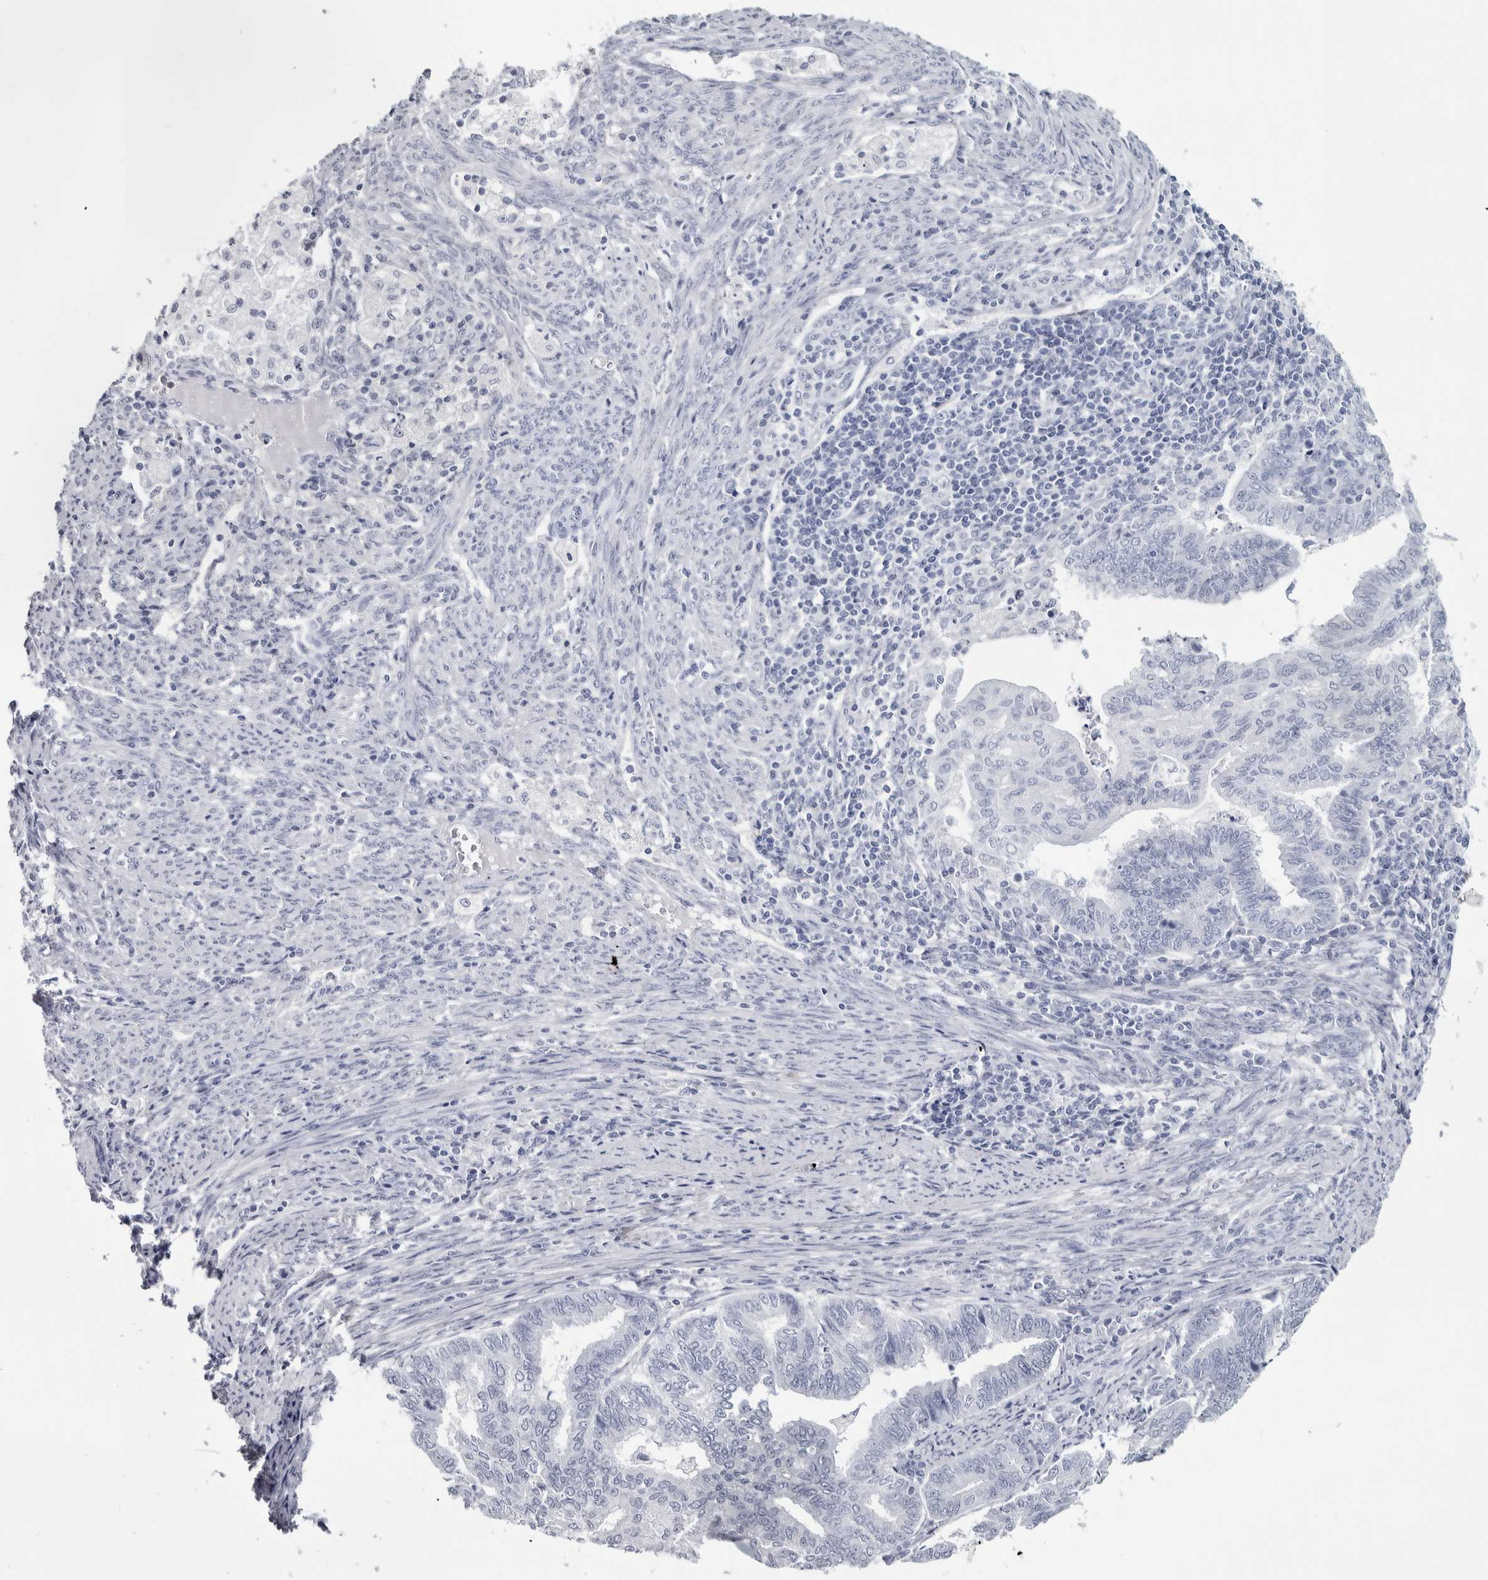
{"staining": {"intensity": "negative", "quantity": "none", "location": "none"}, "tissue": "endometrial cancer", "cell_type": "Tumor cells", "image_type": "cancer", "snomed": [{"axis": "morphology", "description": "Polyp, NOS"}, {"axis": "morphology", "description": "Adenocarcinoma, NOS"}, {"axis": "morphology", "description": "Adenoma, NOS"}, {"axis": "topography", "description": "Endometrium"}], "caption": "Tumor cells show no significant protein staining in endometrial adenocarcinoma.", "gene": "NECAB1", "patient": {"sex": "female", "age": 79}}